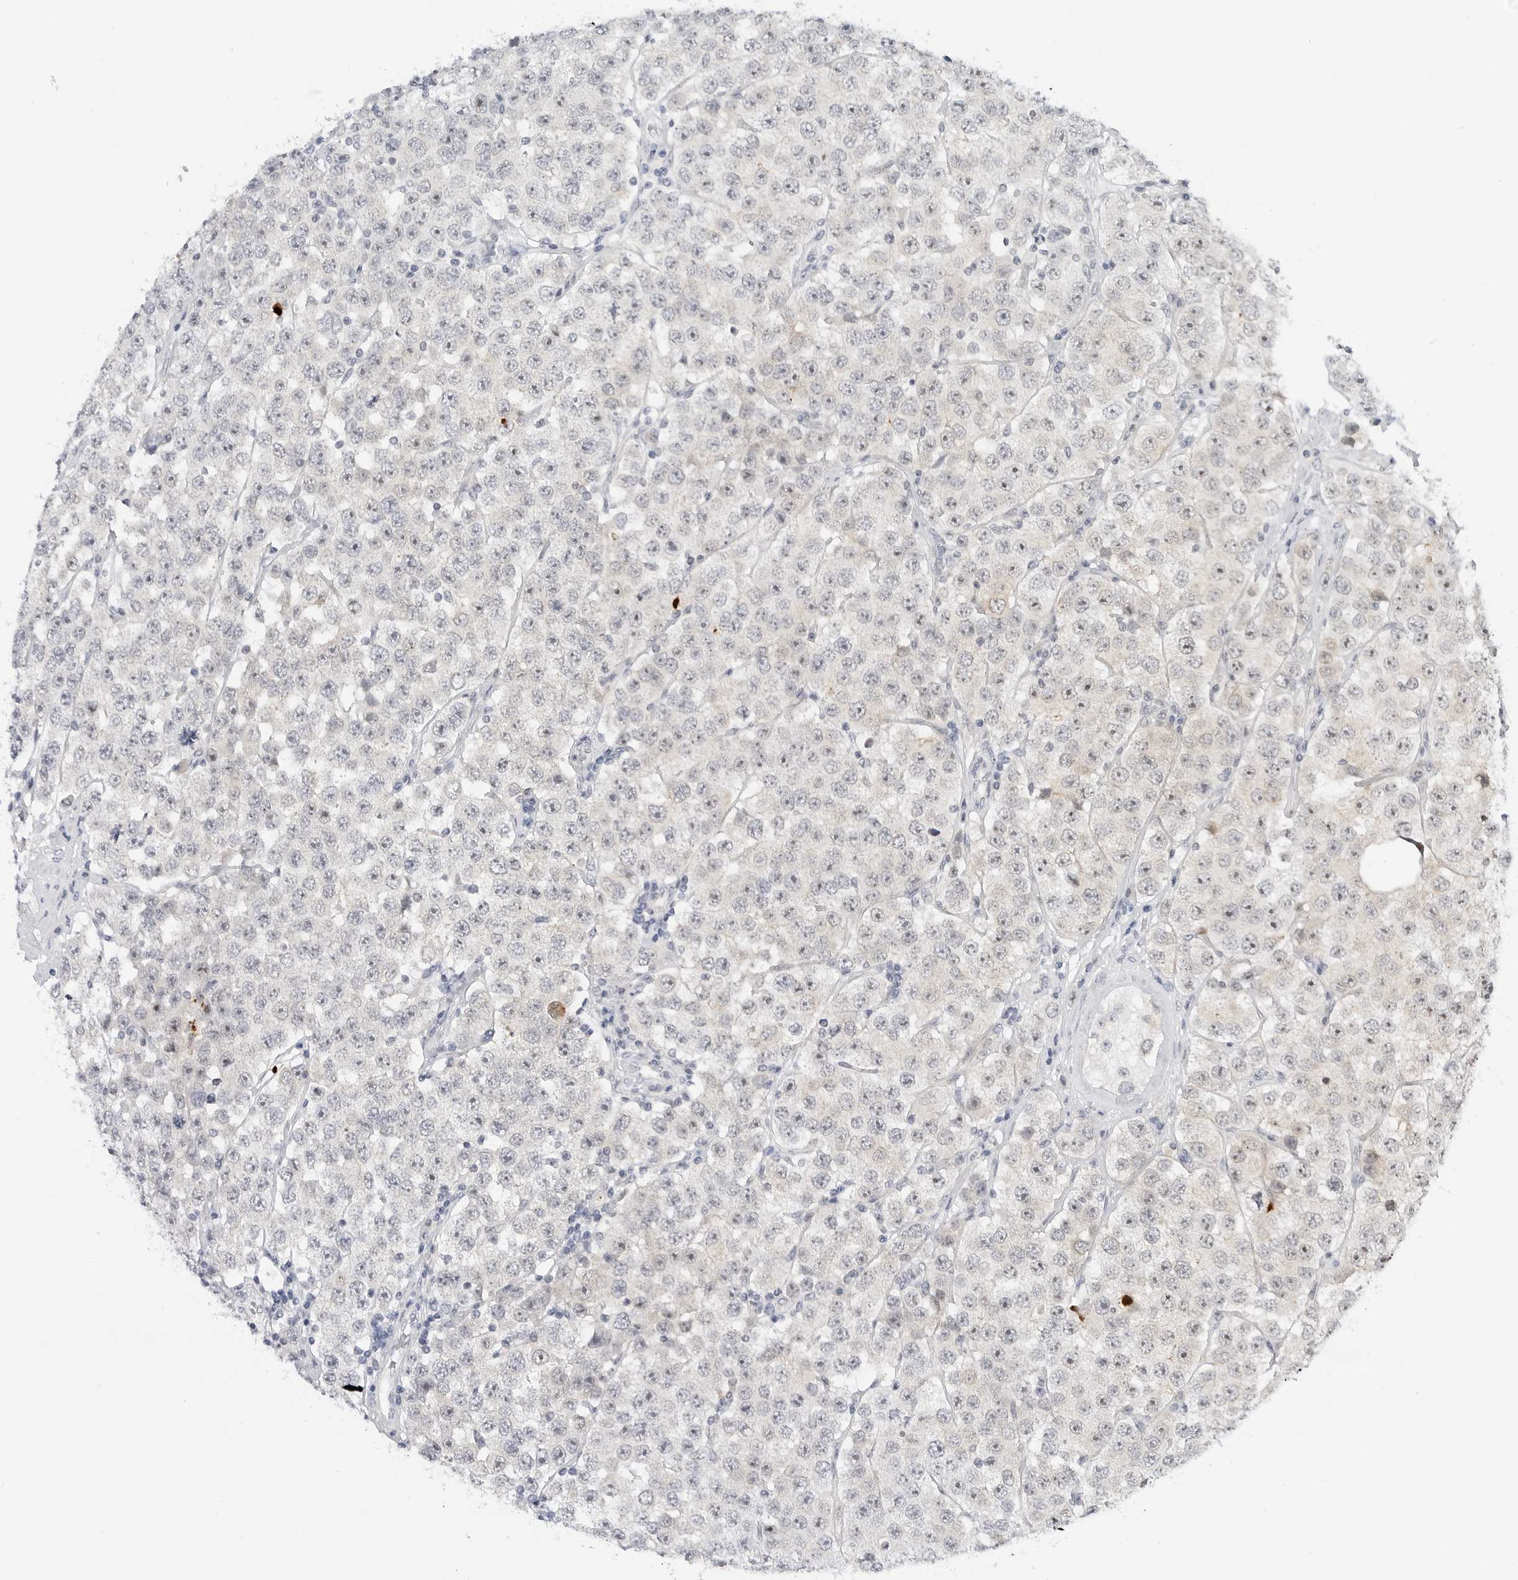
{"staining": {"intensity": "negative", "quantity": "none", "location": "none"}, "tissue": "testis cancer", "cell_type": "Tumor cells", "image_type": "cancer", "snomed": [{"axis": "morphology", "description": "Seminoma, NOS"}, {"axis": "topography", "description": "Testis"}], "caption": "The IHC photomicrograph has no significant positivity in tumor cells of testis cancer (seminoma) tissue.", "gene": "MAP2K5", "patient": {"sex": "male", "age": 28}}